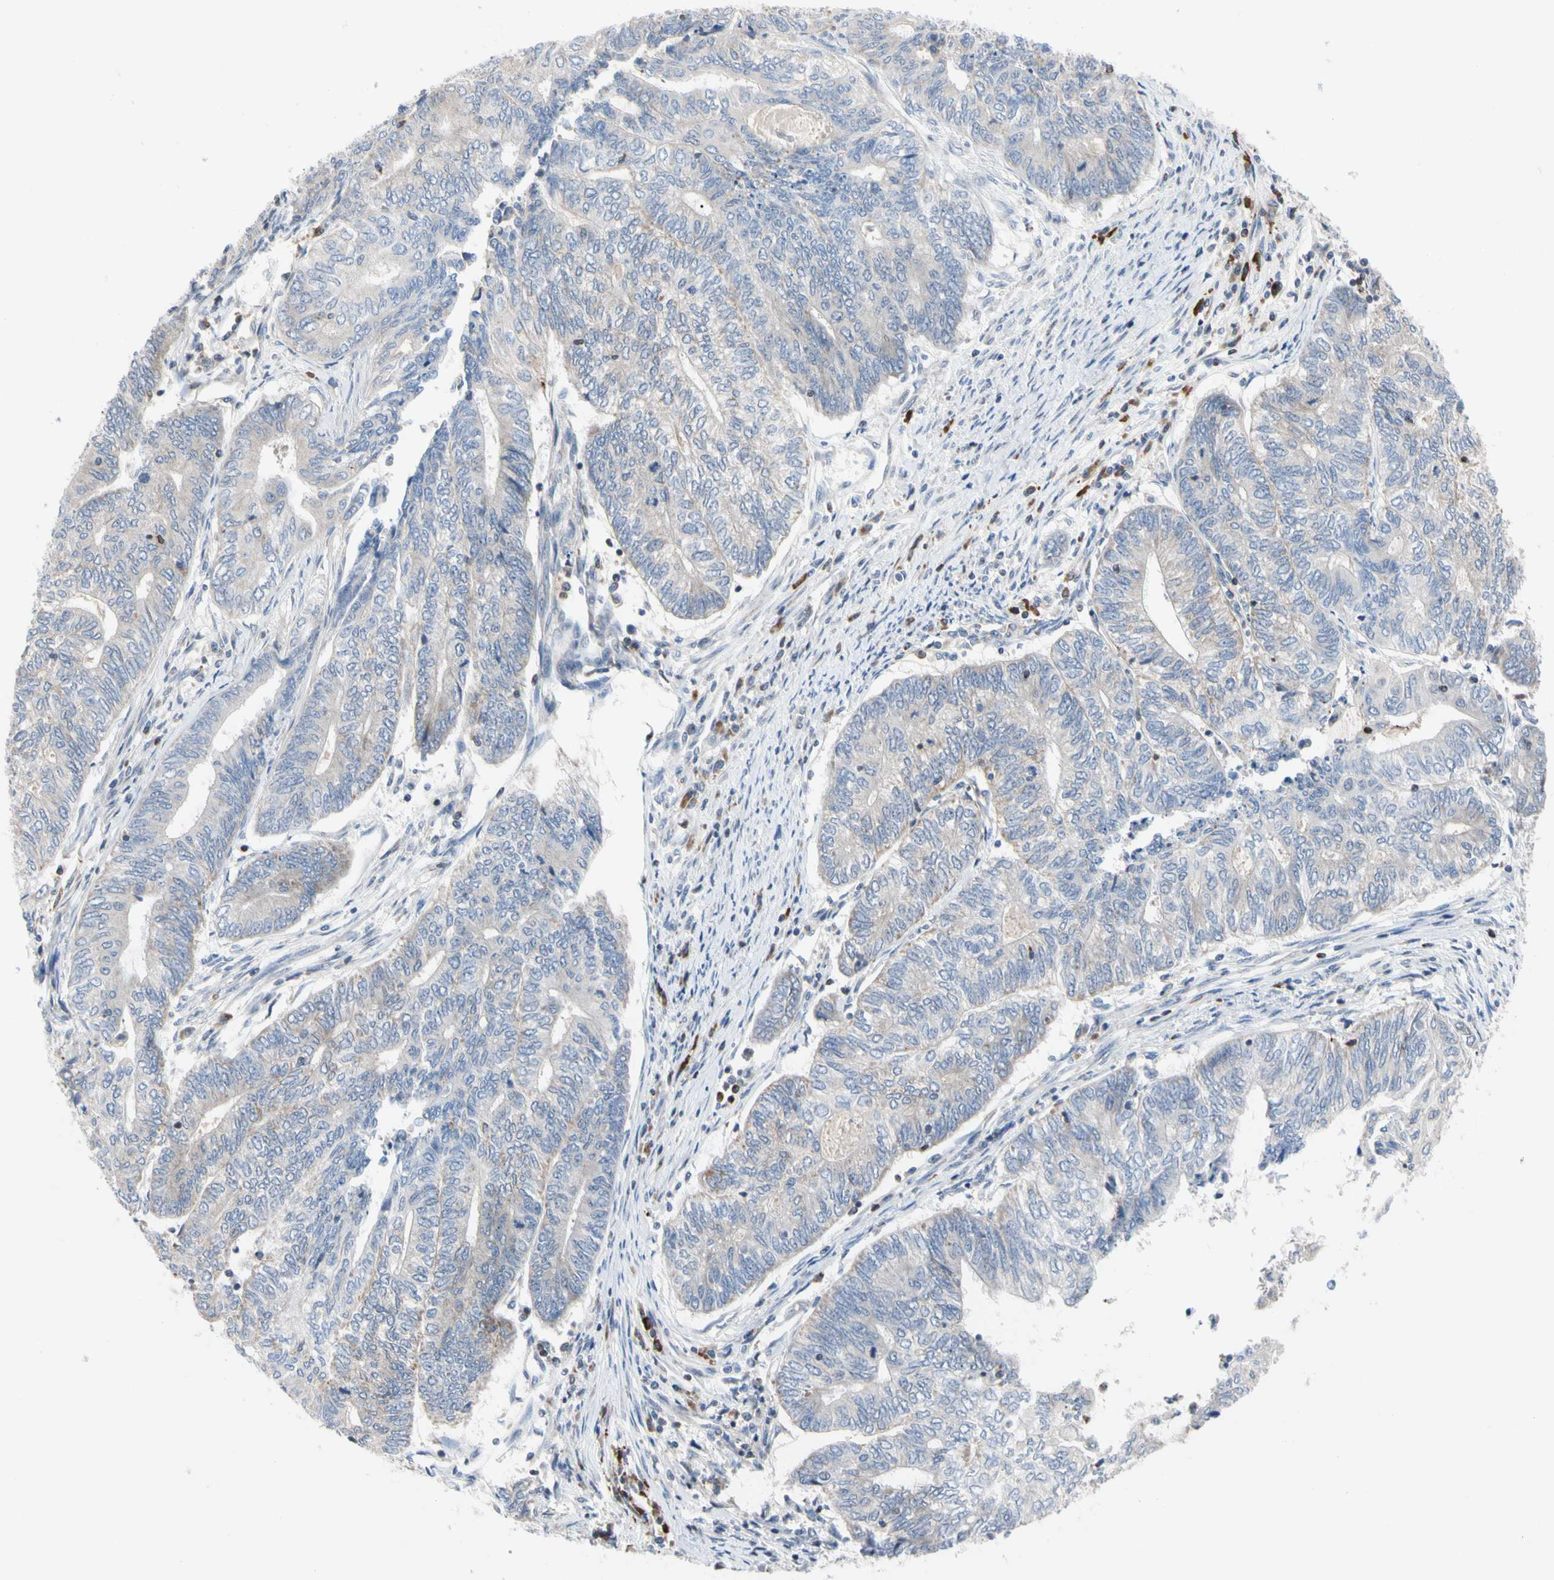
{"staining": {"intensity": "weak", "quantity": "<25%", "location": "cytoplasmic/membranous"}, "tissue": "endometrial cancer", "cell_type": "Tumor cells", "image_type": "cancer", "snomed": [{"axis": "morphology", "description": "Adenocarcinoma, NOS"}, {"axis": "topography", "description": "Uterus"}, {"axis": "topography", "description": "Endometrium"}], "caption": "Immunohistochemistry (IHC) micrograph of neoplastic tissue: endometrial cancer stained with DAB reveals no significant protein positivity in tumor cells. (Brightfield microscopy of DAB (3,3'-diaminobenzidine) immunohistochemistry (IHC) at high magnification).", "gene": "MCL1", "patient": {"sex": "female", "age": 70}}